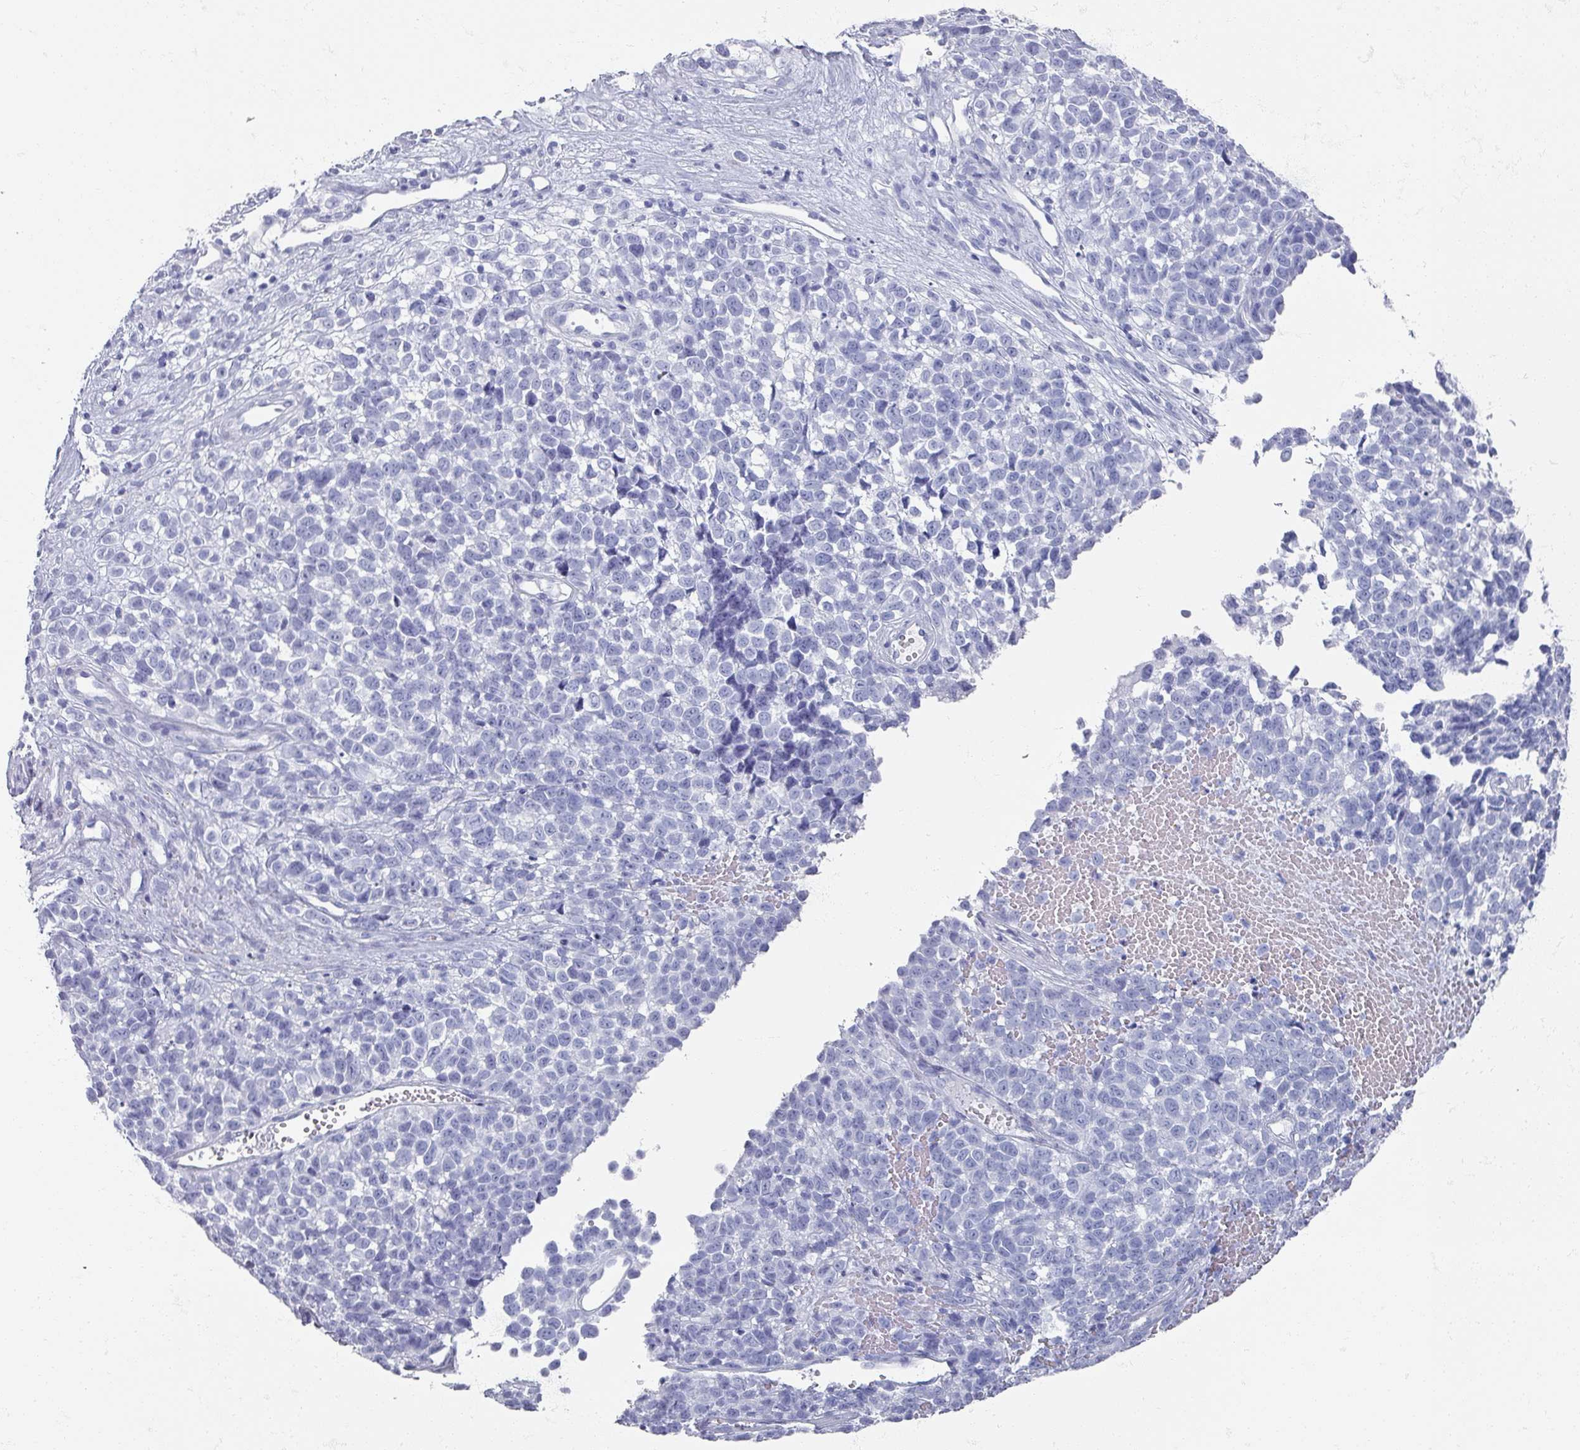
{"staining": {"intensity": "negative", "quantity": "none", "location": "none"}, "tissue": "melanoma", "cell_type": "Tumor cells", "image_type": "cancer", "snomed": [{"axis": "morphology", "description": "Malignant melanoma, NOS"}, {"axis": "topography", "description": "Nose, NOS"}], "caption": "Protein analysis of melanoma demonstrates no significant positivity in tumor cells. (DAB (3,3'-diaminobenzidine) immunohistochemistry (IHC), high magnification).", "gene": "OMG", "patient": {"sex": "female", "age": 48}}